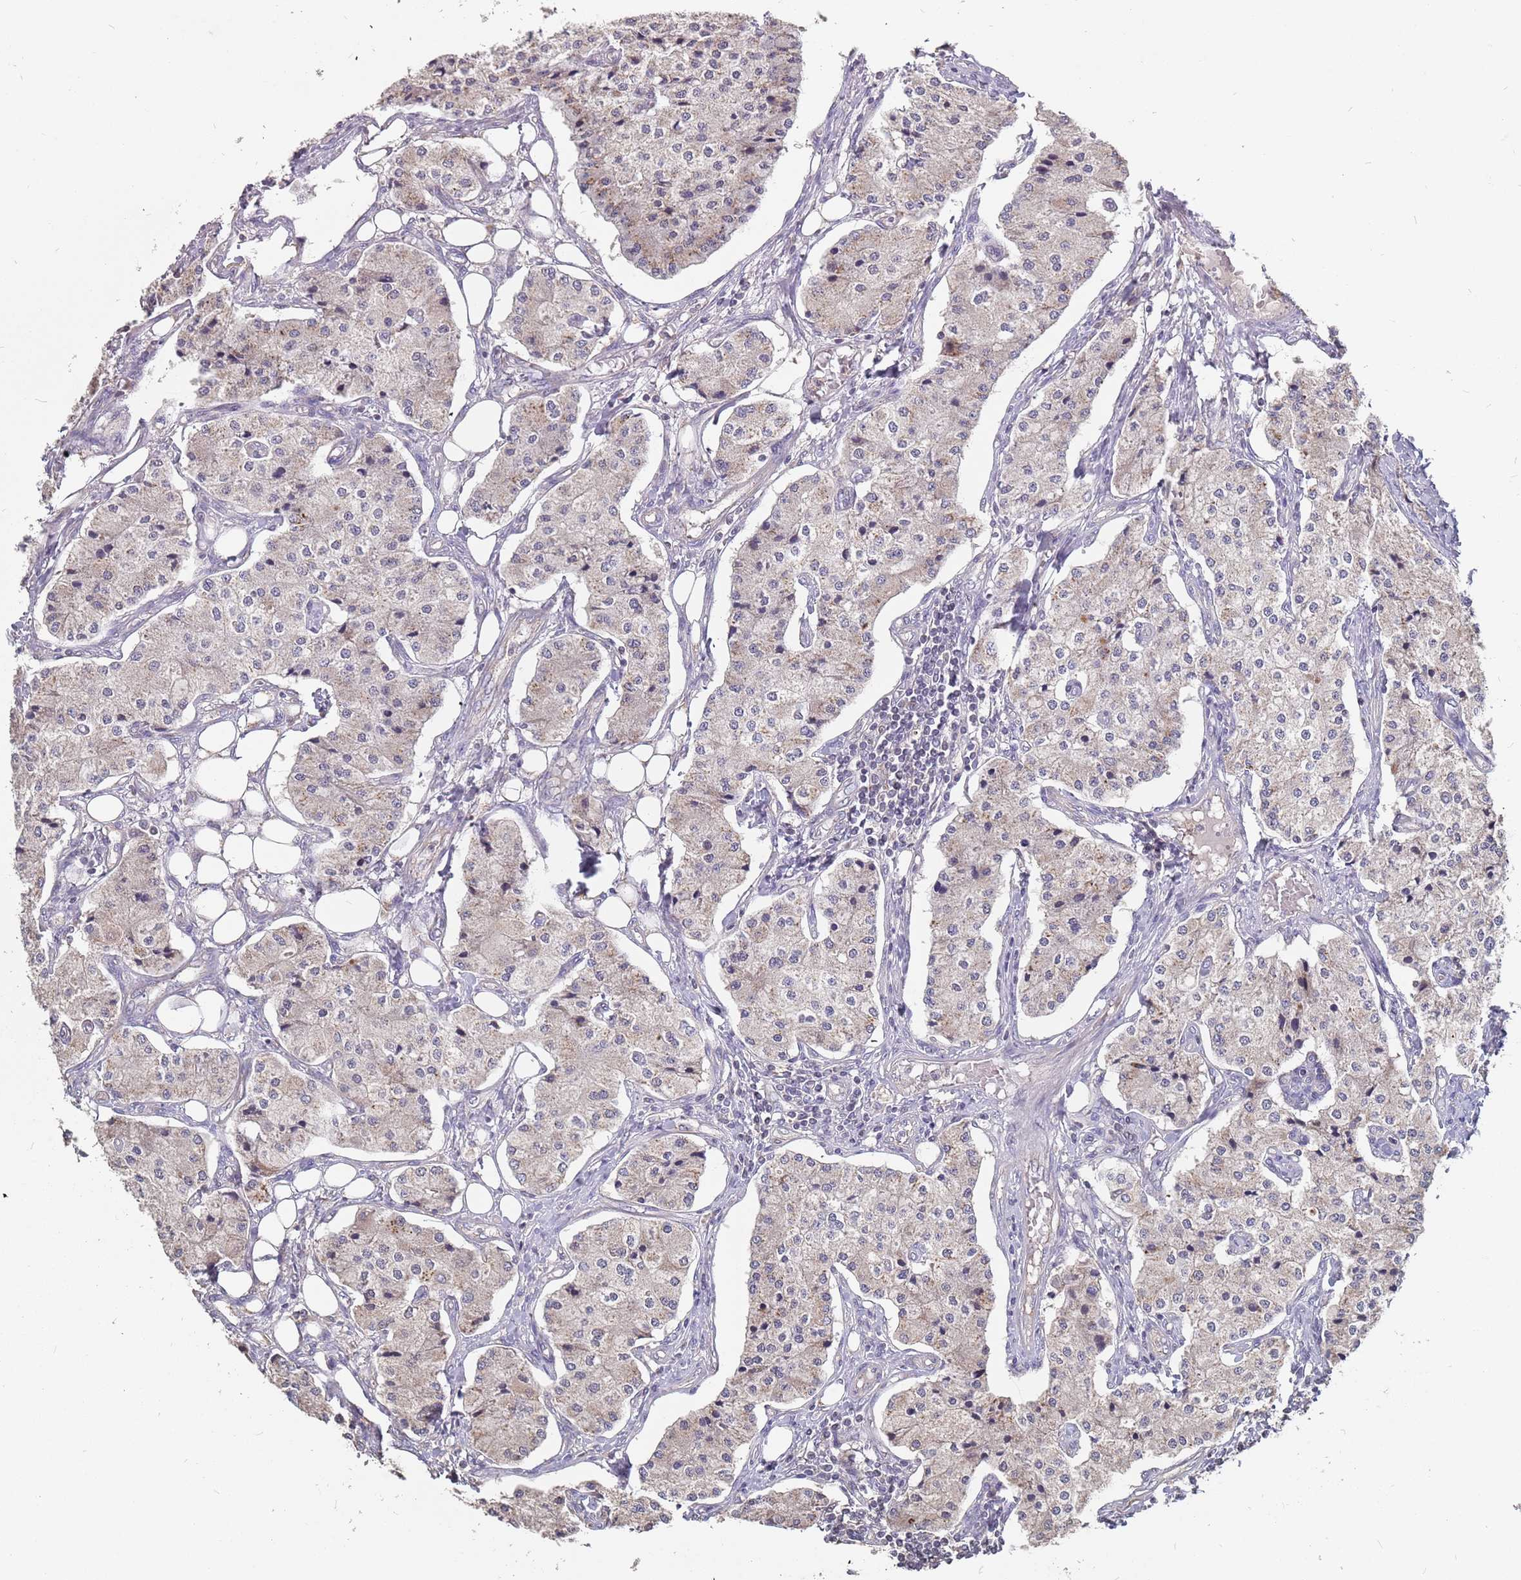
{"staining": {"intensity": "weak", "quantity": "<25%", "location": "cytoplasmic/membranous"}, "tissue": "carcinoid", "cell_type": "Tumor cells", "image_type": "cancer", "snomed": [{"axis": "morphology", "description": "Carcinoid, malignant, NOS"}, {"axis": "topography", "description": "Colon"}], "caption": "IHC image of neoplastic tissue: human carcinoid stained with DAB demonstrates no significant protein positivity in tumor cells.", "gene": "TCEANC2", "patient": {"sex": "female", "age": 52}}